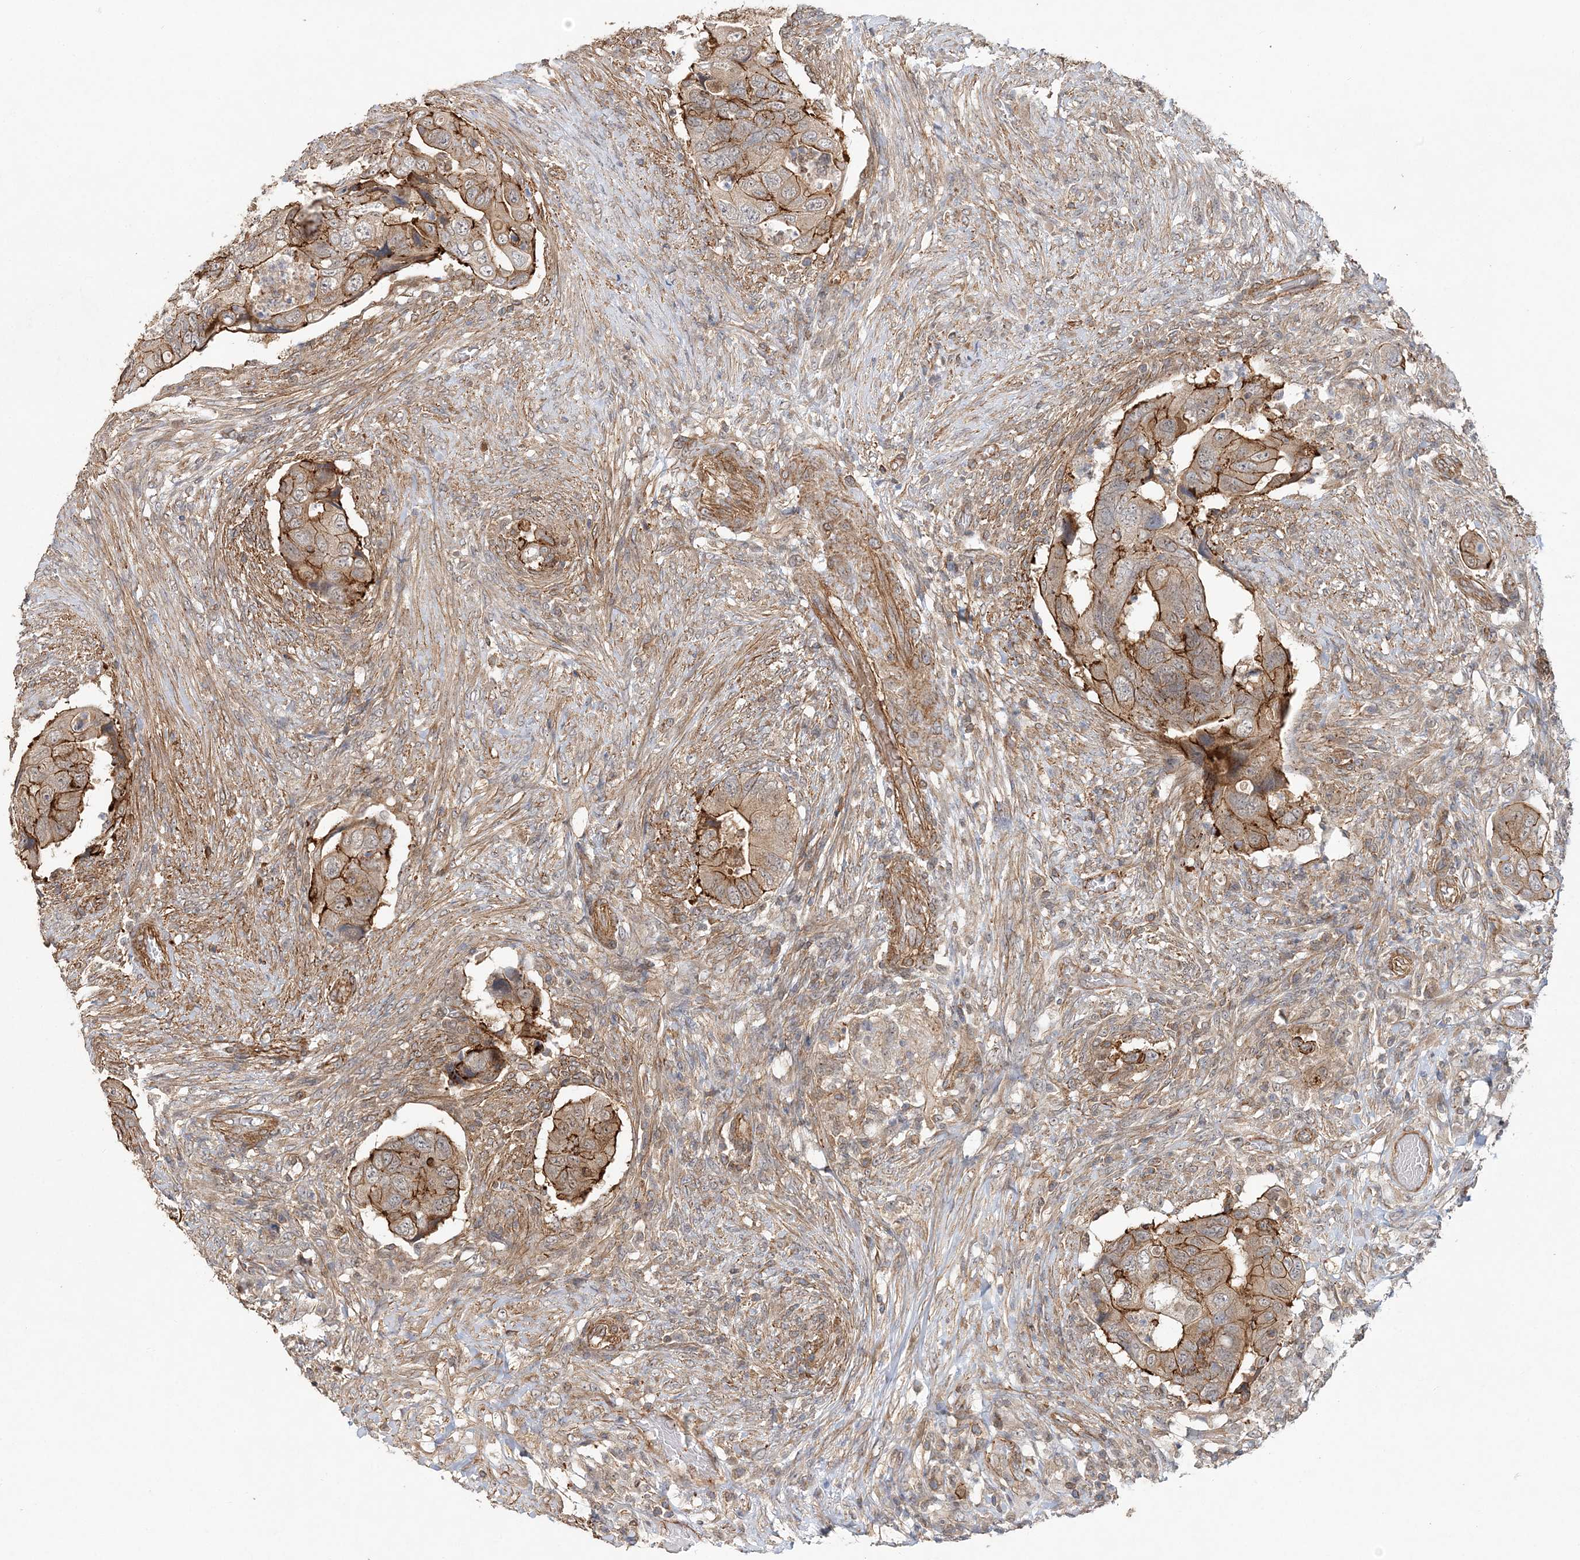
{"staining": {"intensity": "moderate", "quantity": ">75%", "location": "cytoplasmic/membranous"}, "tissue": "colorectal cancer", "cell_type": "Tumor cells", "image_type": "cancer", "snomed": [{"axis": "morphology", "description": "Adenocarcinoma, NOS"}, {"axis": "topography", "description": "Rectum"}], "caption": "Colorectal adenocarcinoma stained with immunohistochemistry reveals moderate cytoplasmic/membranous expression in about >75% of tumor cells.", "gene": "MAT2B", "patient": {"sex": "male", "age": 63}}